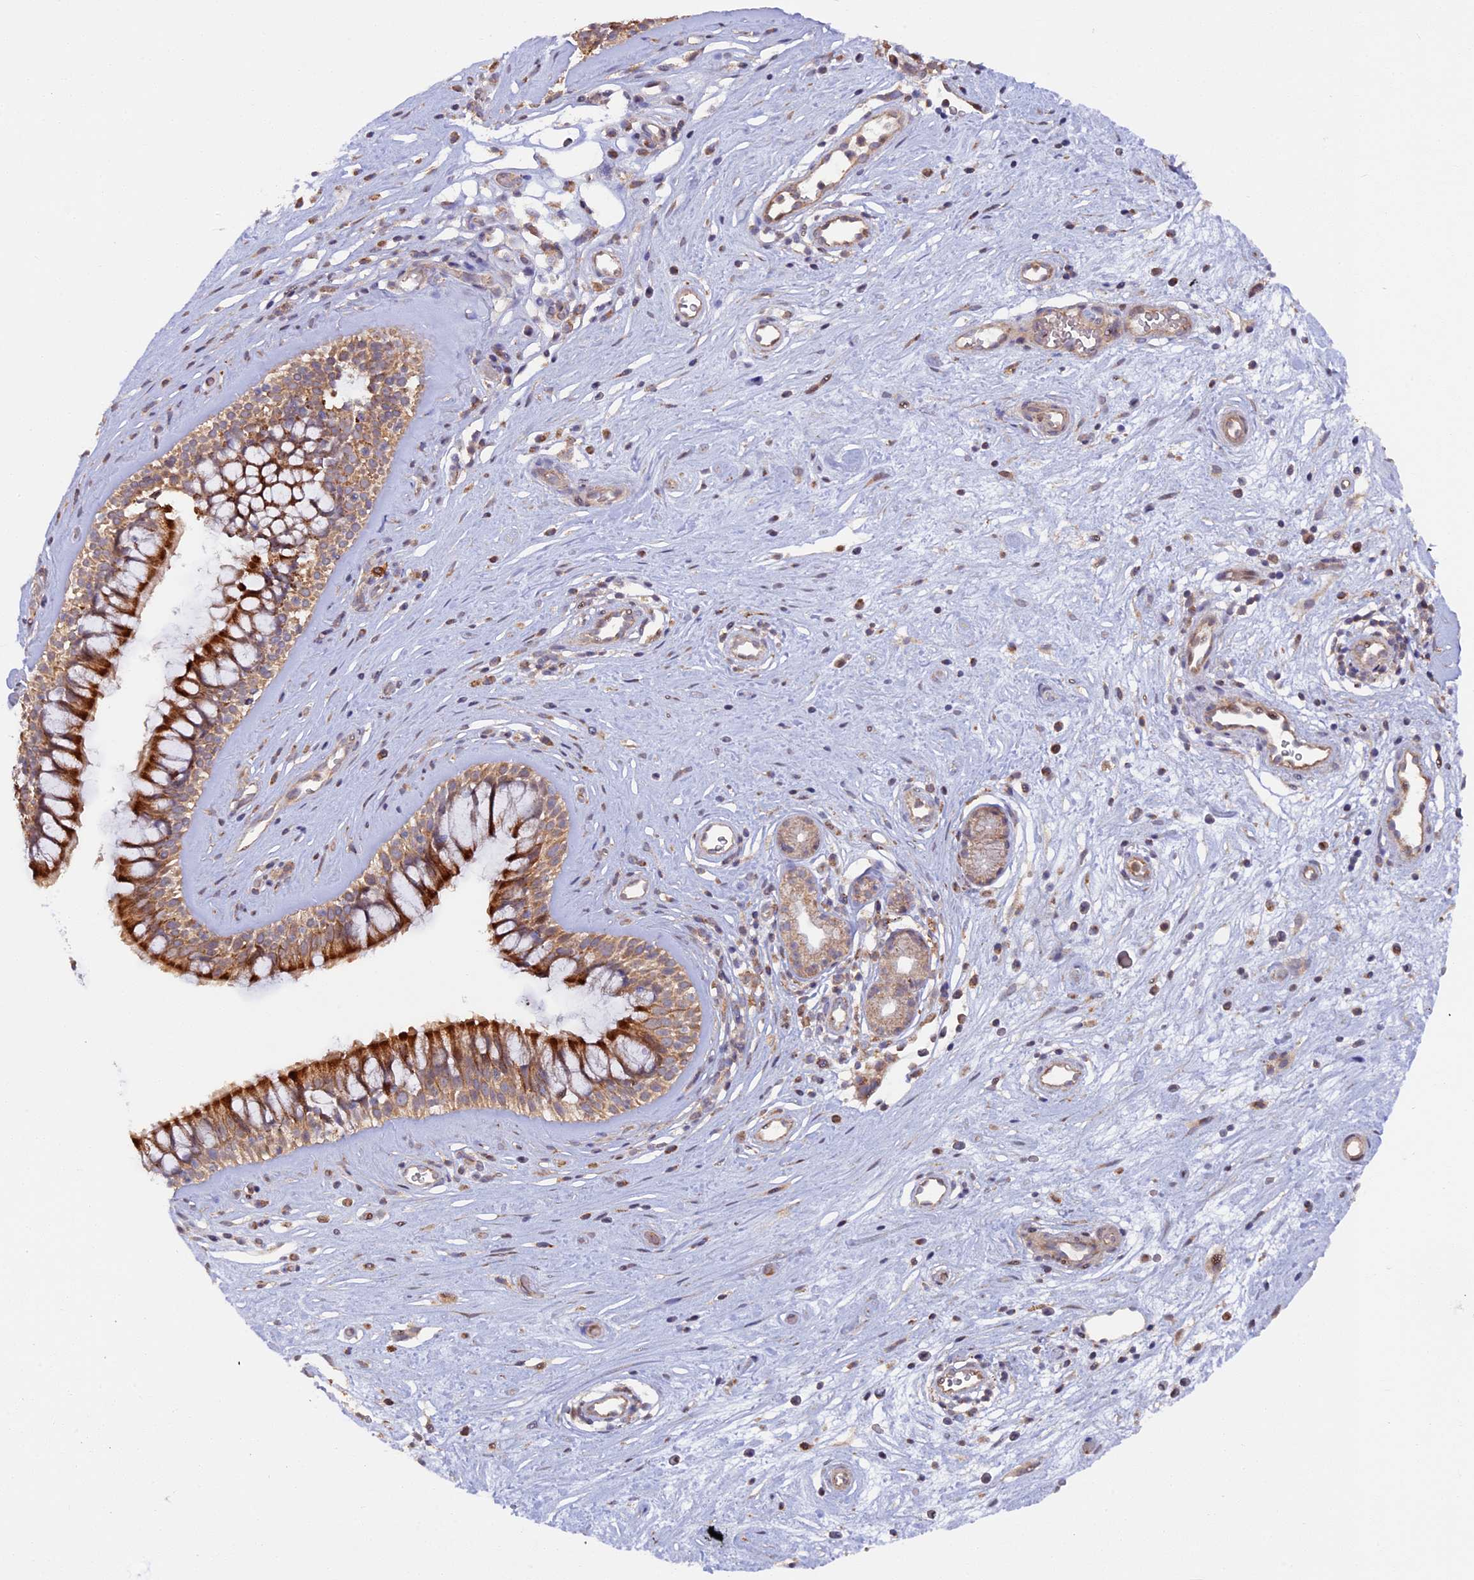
{"staining": {"intensity": "moderate", "quantity": ">75%", "location": "cytoplasmic/membranous"}, "tissue": "nasopharynx", "cell_type": "Respiratory epithelial cells", "image_type": "normal", "snomed": [{"axis": "morphology", "description": "Normal tissue, NOS"}, {"axis": "topography", "description": "Nasopharynx"}], "caption": "Human nasopharynx stained for a protein (brown) reveals moderate cytoplasmic/membranous positive positivity in about >75% of respiratory epithelial cells.", "gene": "FERMT1", "patient": {"sex": "male", "age": 32}}